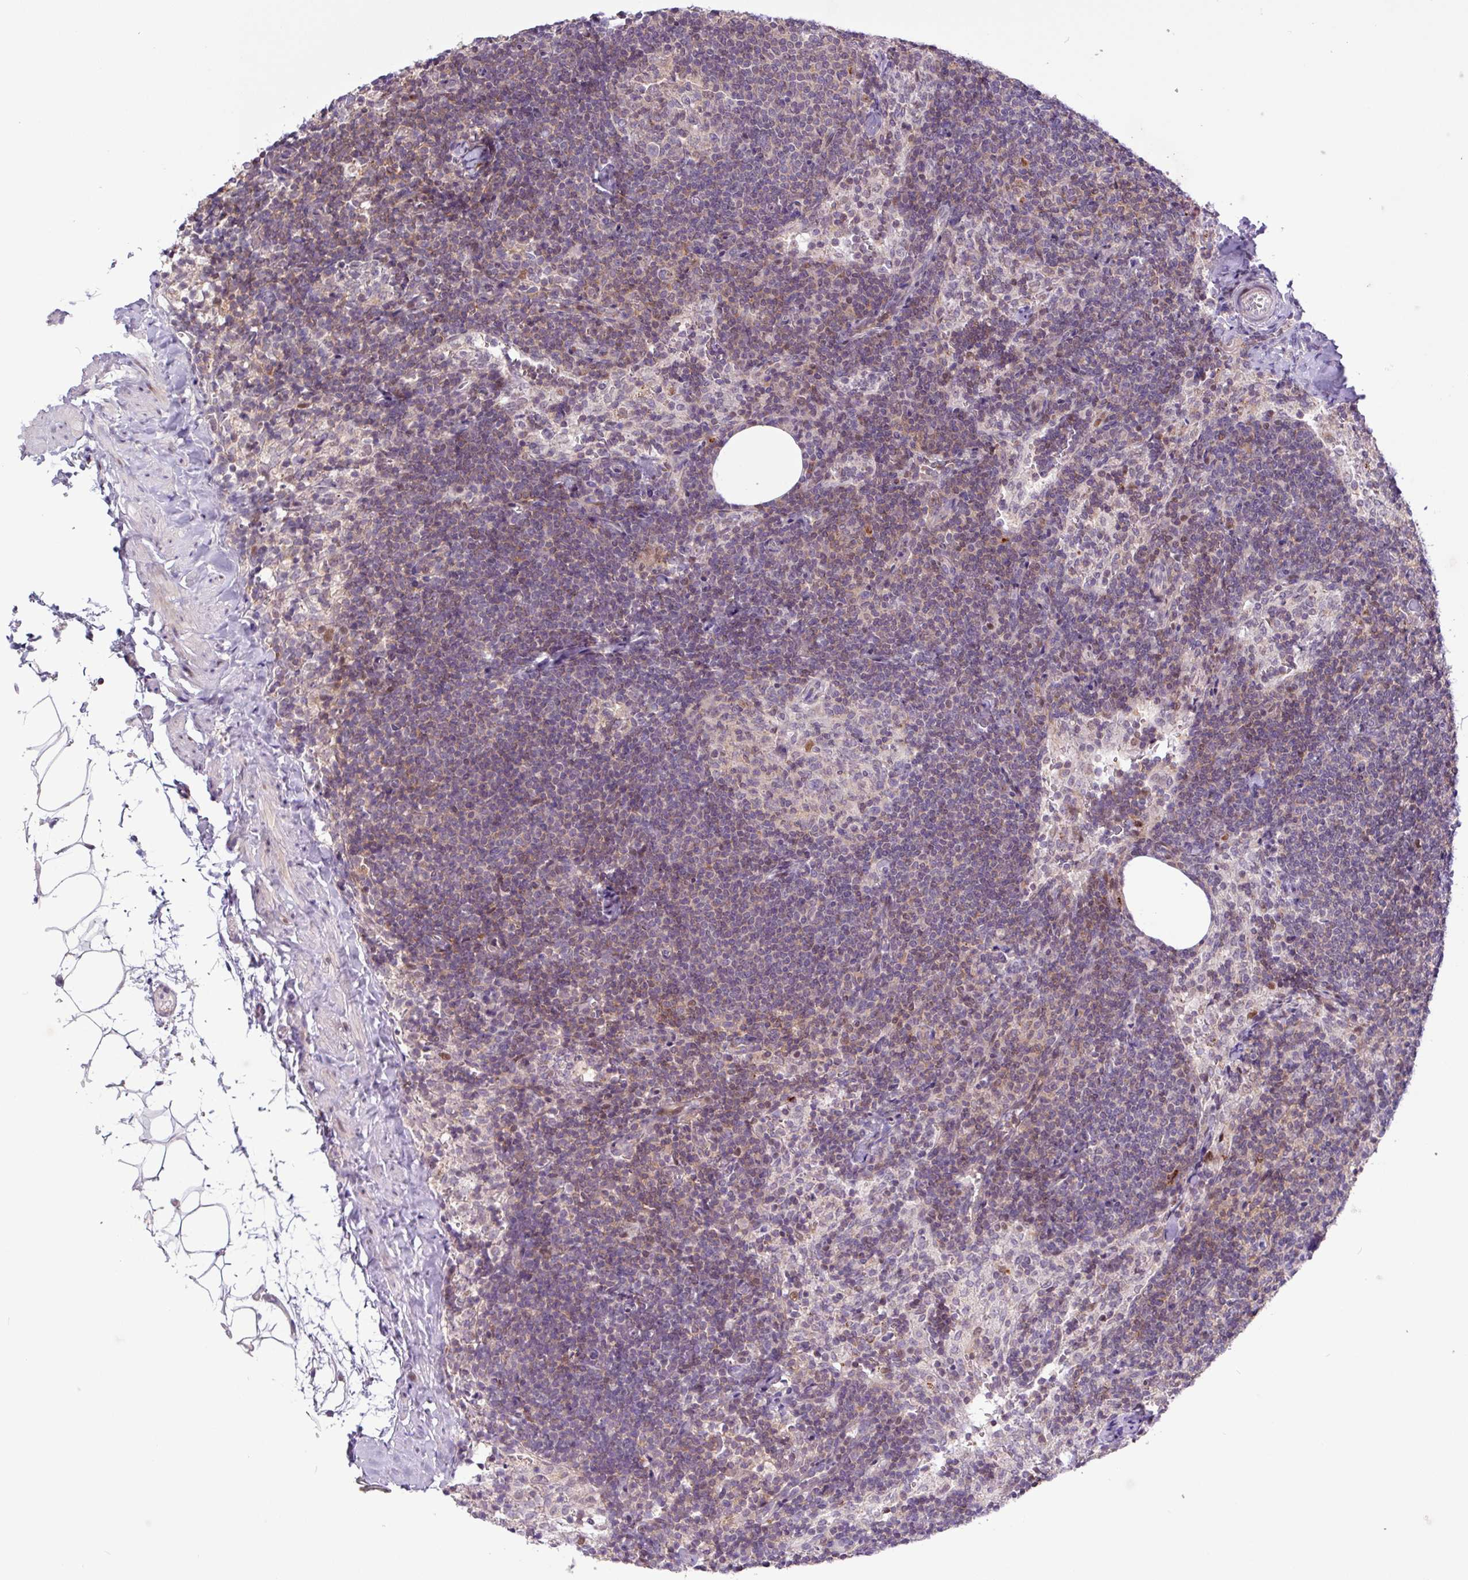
{"staining": {"intensity": "weak", "quantity": "25%-75%", "location": "cytoplasmic/membranous,nuclear"}, "tissue": "lymph node", "cell_type": "Germinal center cells", "image_type": "normal", "snomed": [{"axis": "morphology", "description": "Normal tissue, NOS"}, {"axis": "topography", "description": "Lymph node"}], "caption": "Immunohistochemical staining of benign lymph node shows weak cytoplasmic/membranous,nuclear protein positivity in approximately 25%-75% of germinal center cells.", "gene": "RTL3", "patient": {"sex": "female", "age": 52}}